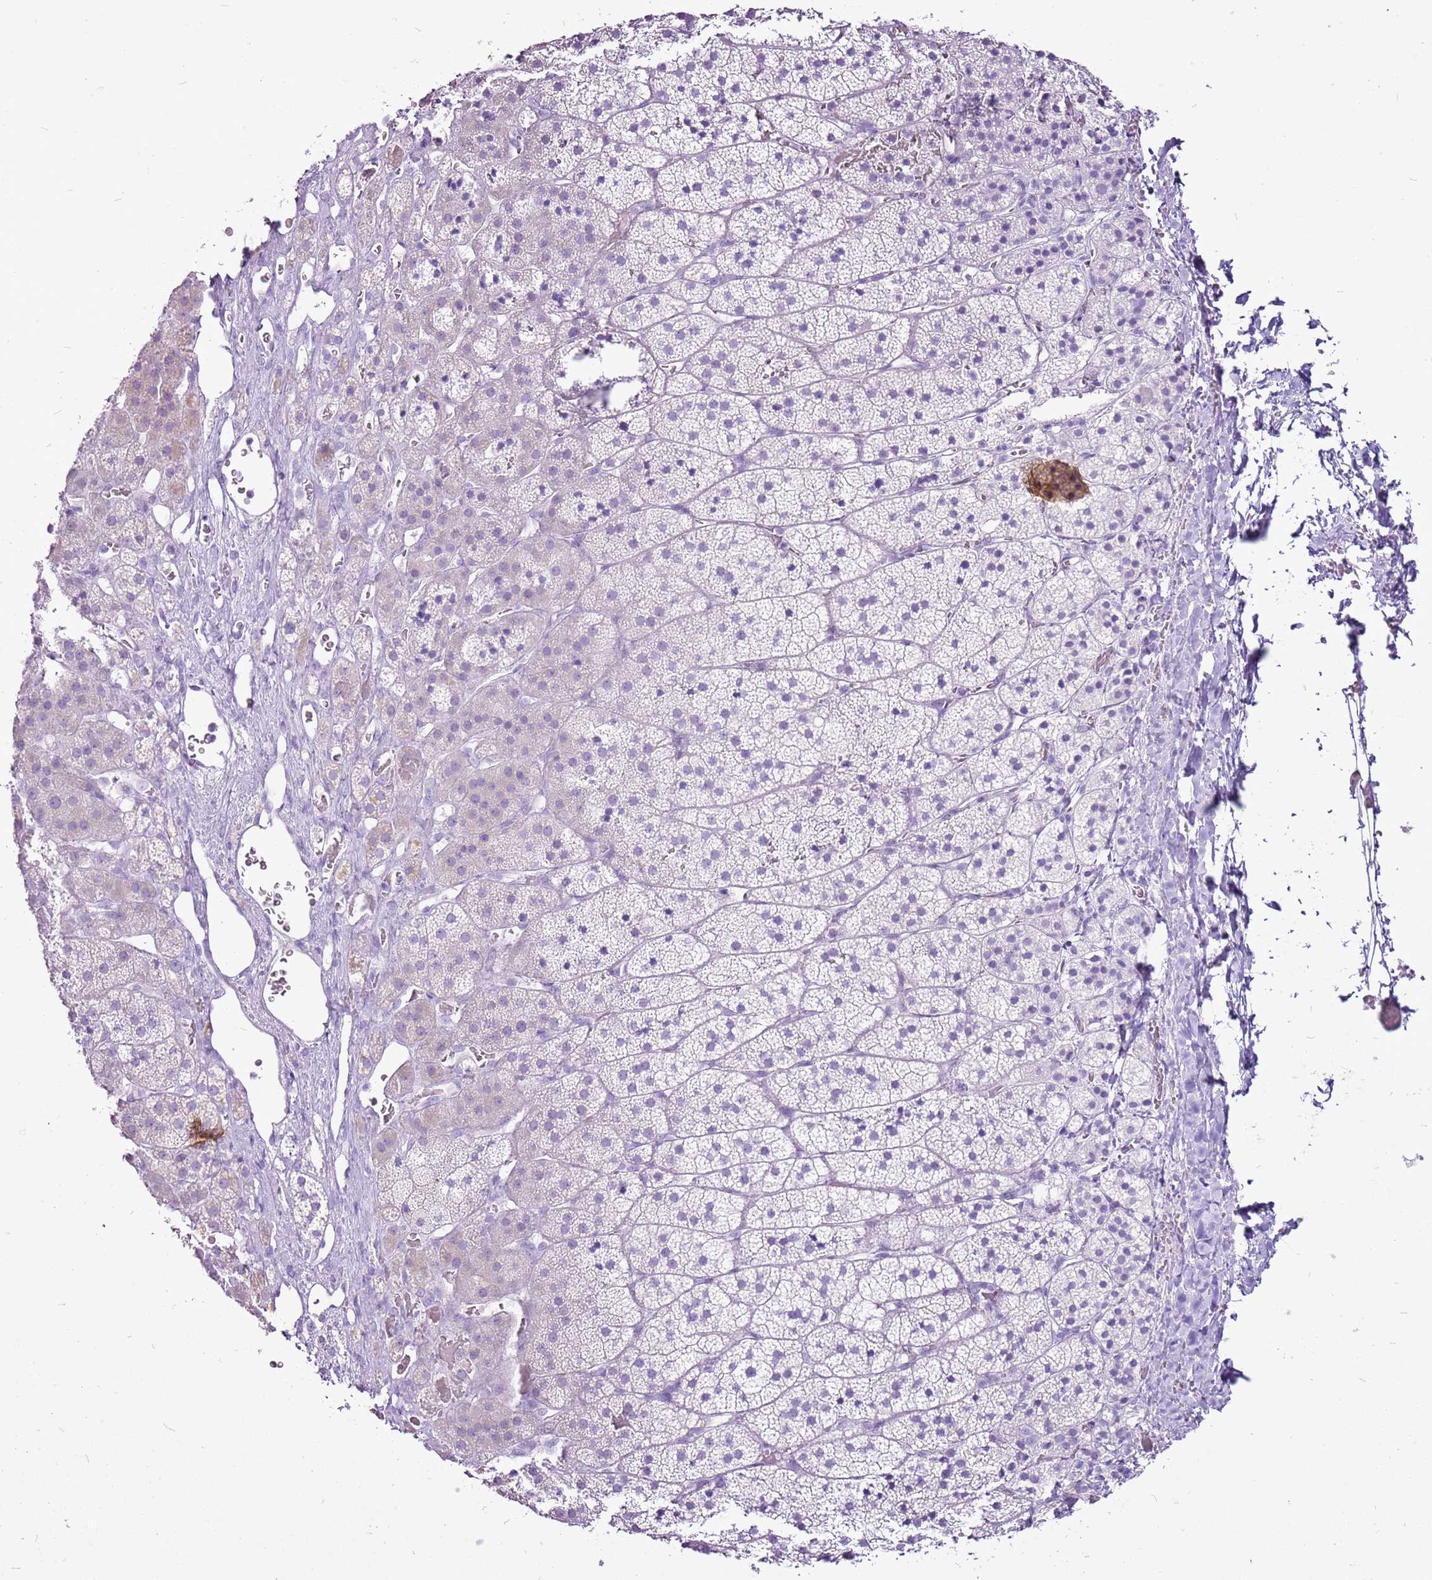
{"staining": {"intensity": "negative", "quantity": "none", "location": "none"}, "tissue": "adrenal gland", "cell_type": "Glandular cells", "image_type": "normal", "snomed": [{"axis": "morphology", "description": "Normal tissue, NOS"}, {"axis": "topography", "description": "Adrenal gland"}], "caption": "Immunohistochemistry photomicrograph of normal adrenal gland: human adrenal gland stained with DAB displays no significant protein positivity in glandular cells.", "gene": "CNFN", "patient": {"sex": "female", "age": 44}}